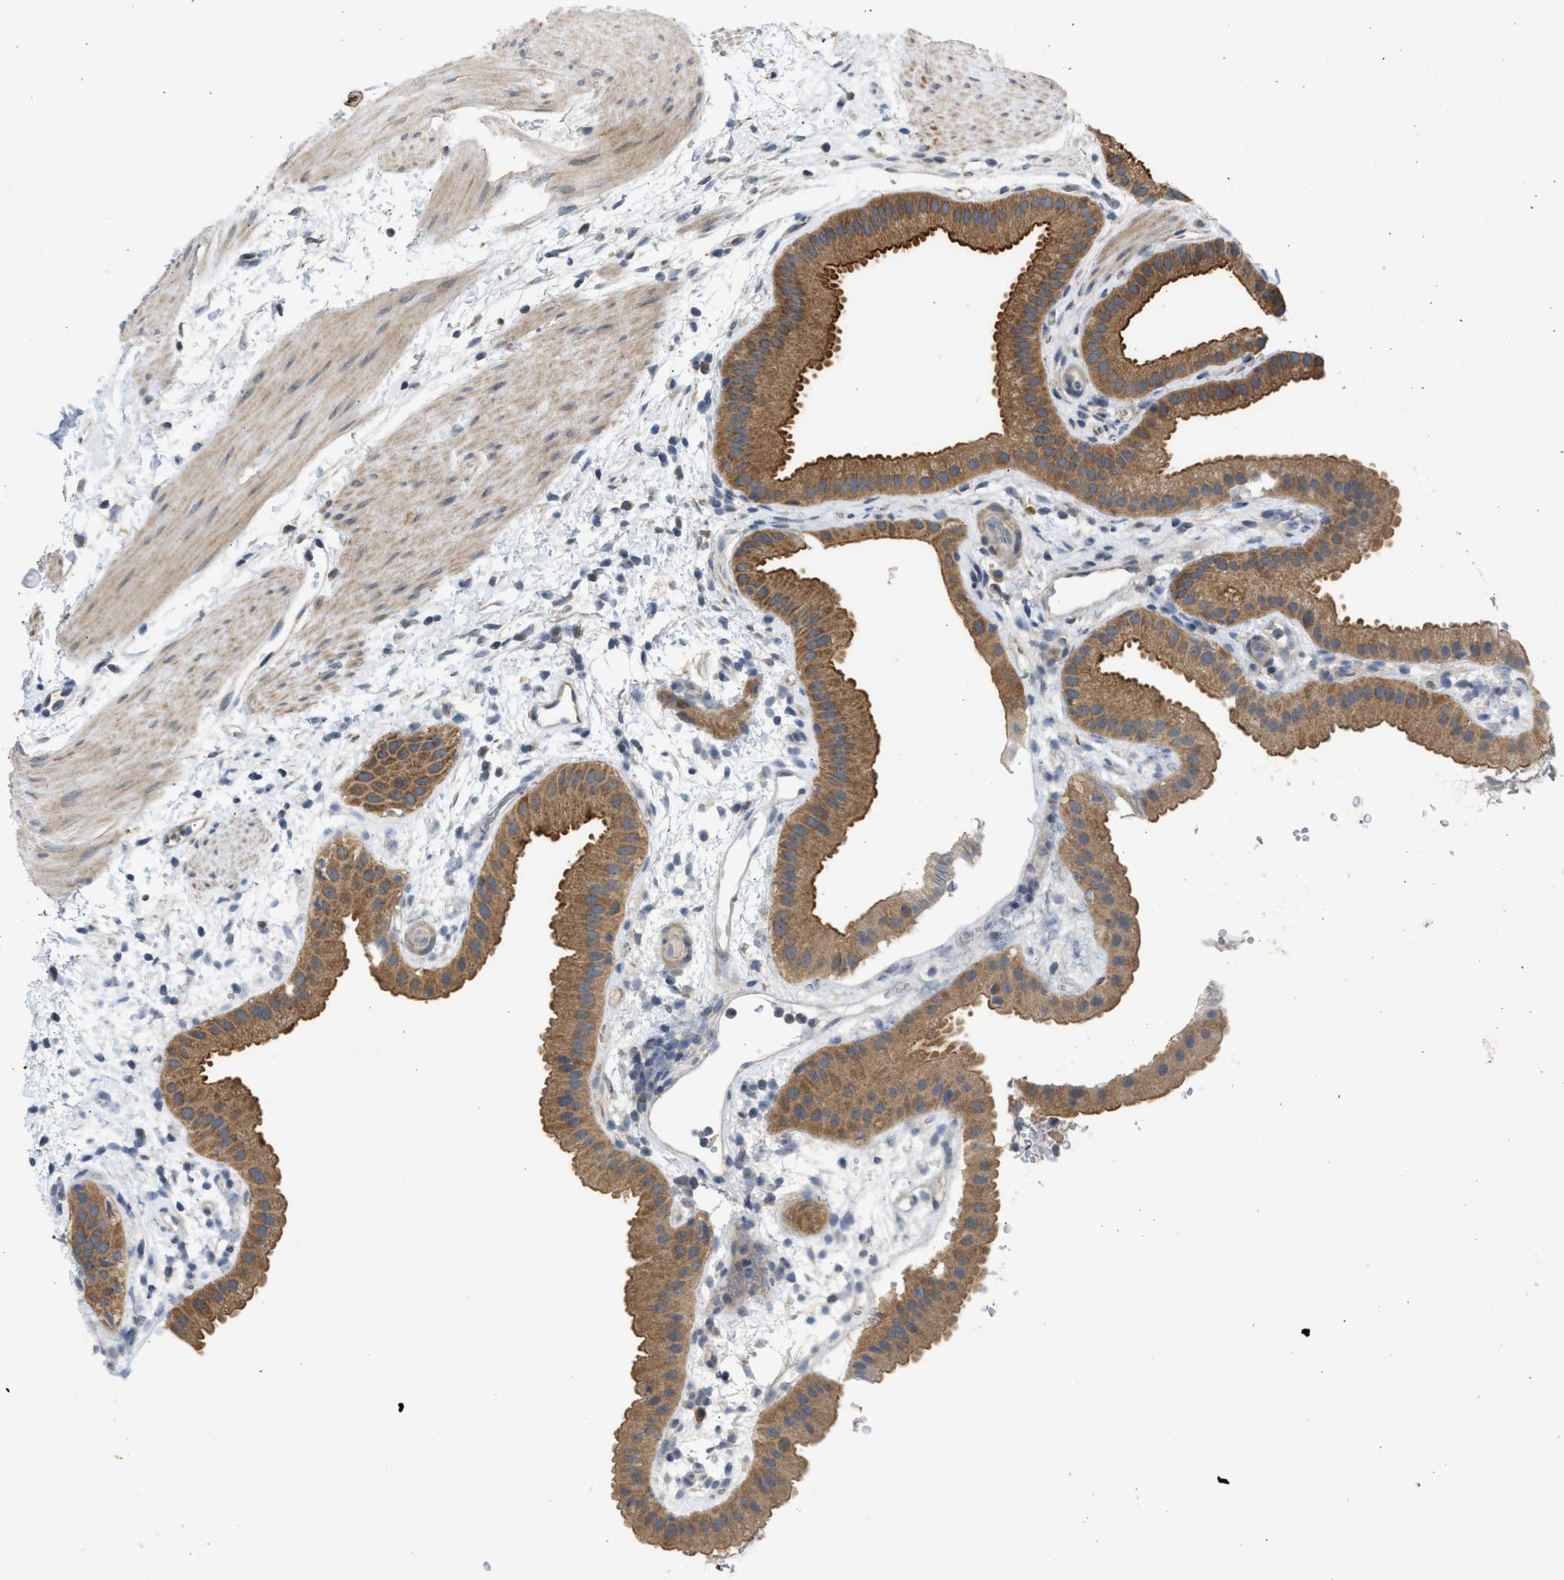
{"staining": {"intensity": "strong", "quantity": ">75%", "location": "cytoplasmic/membranous"}, "tissue": "gallbladder", "cell_type": "Glandular cells", "image_type": "normal", "snomed": [{"axis": "morphology", "description": "Normal tissue, NOS"}, {"axis": "topography", "description": "Gallbladder"}], "caption": "High-magnification brightfield microscopy of benign gallbladder stained with DAB (brown) and counterstained with hematoxylin (blue). glandular cells exhibit strong cytoplasmic/membranous expression is appreciated in about>75% of cells.", "gene": "CYP1A1", "patient": {"sex": "female", "age": 64}}